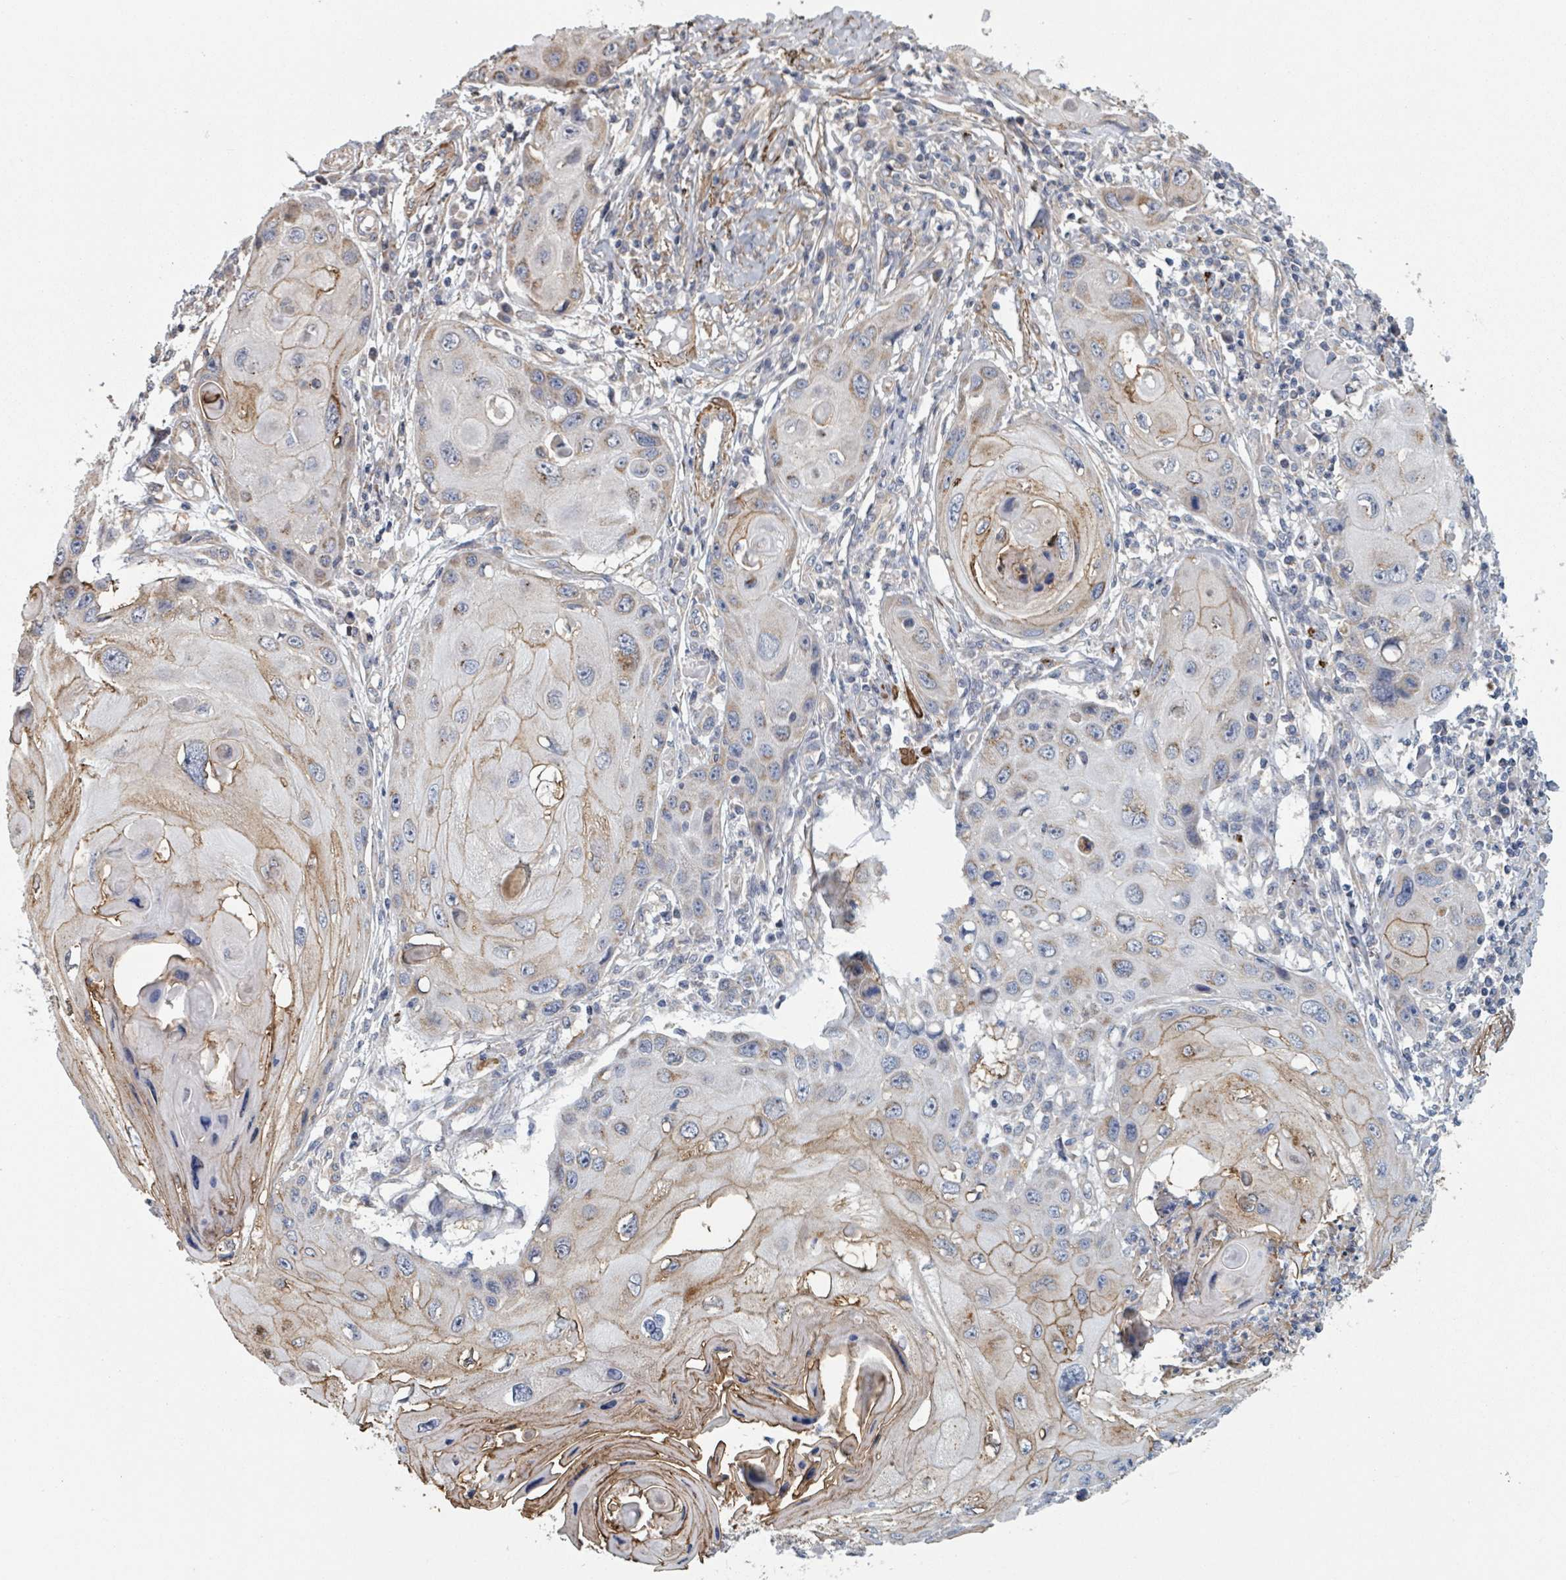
{"staining": {"intensity": "weak", "quantity": "25%-75%", "location": "cytoplasmic/membranous"}, "tissue": "skin cancer", "cell_type": "Tumor cells", "image_type": "cancer", "snomed": [{"axis": "morphology", "description": "Squamous cell carcinoma, NOS"}, {"axis": "topography", "description": "Skin"}, {"axis": "topography", "description": "Vulva"}], "caption": "Brown immunohistochemical staining in skin cancer (squamous cell carcinoma) exhibits weak cytoplasmic/membranous staining in approximately 25%-75% of tumor cells.", "gene": "ADCK1", "patient": {"sex": "female", "age": 44}}